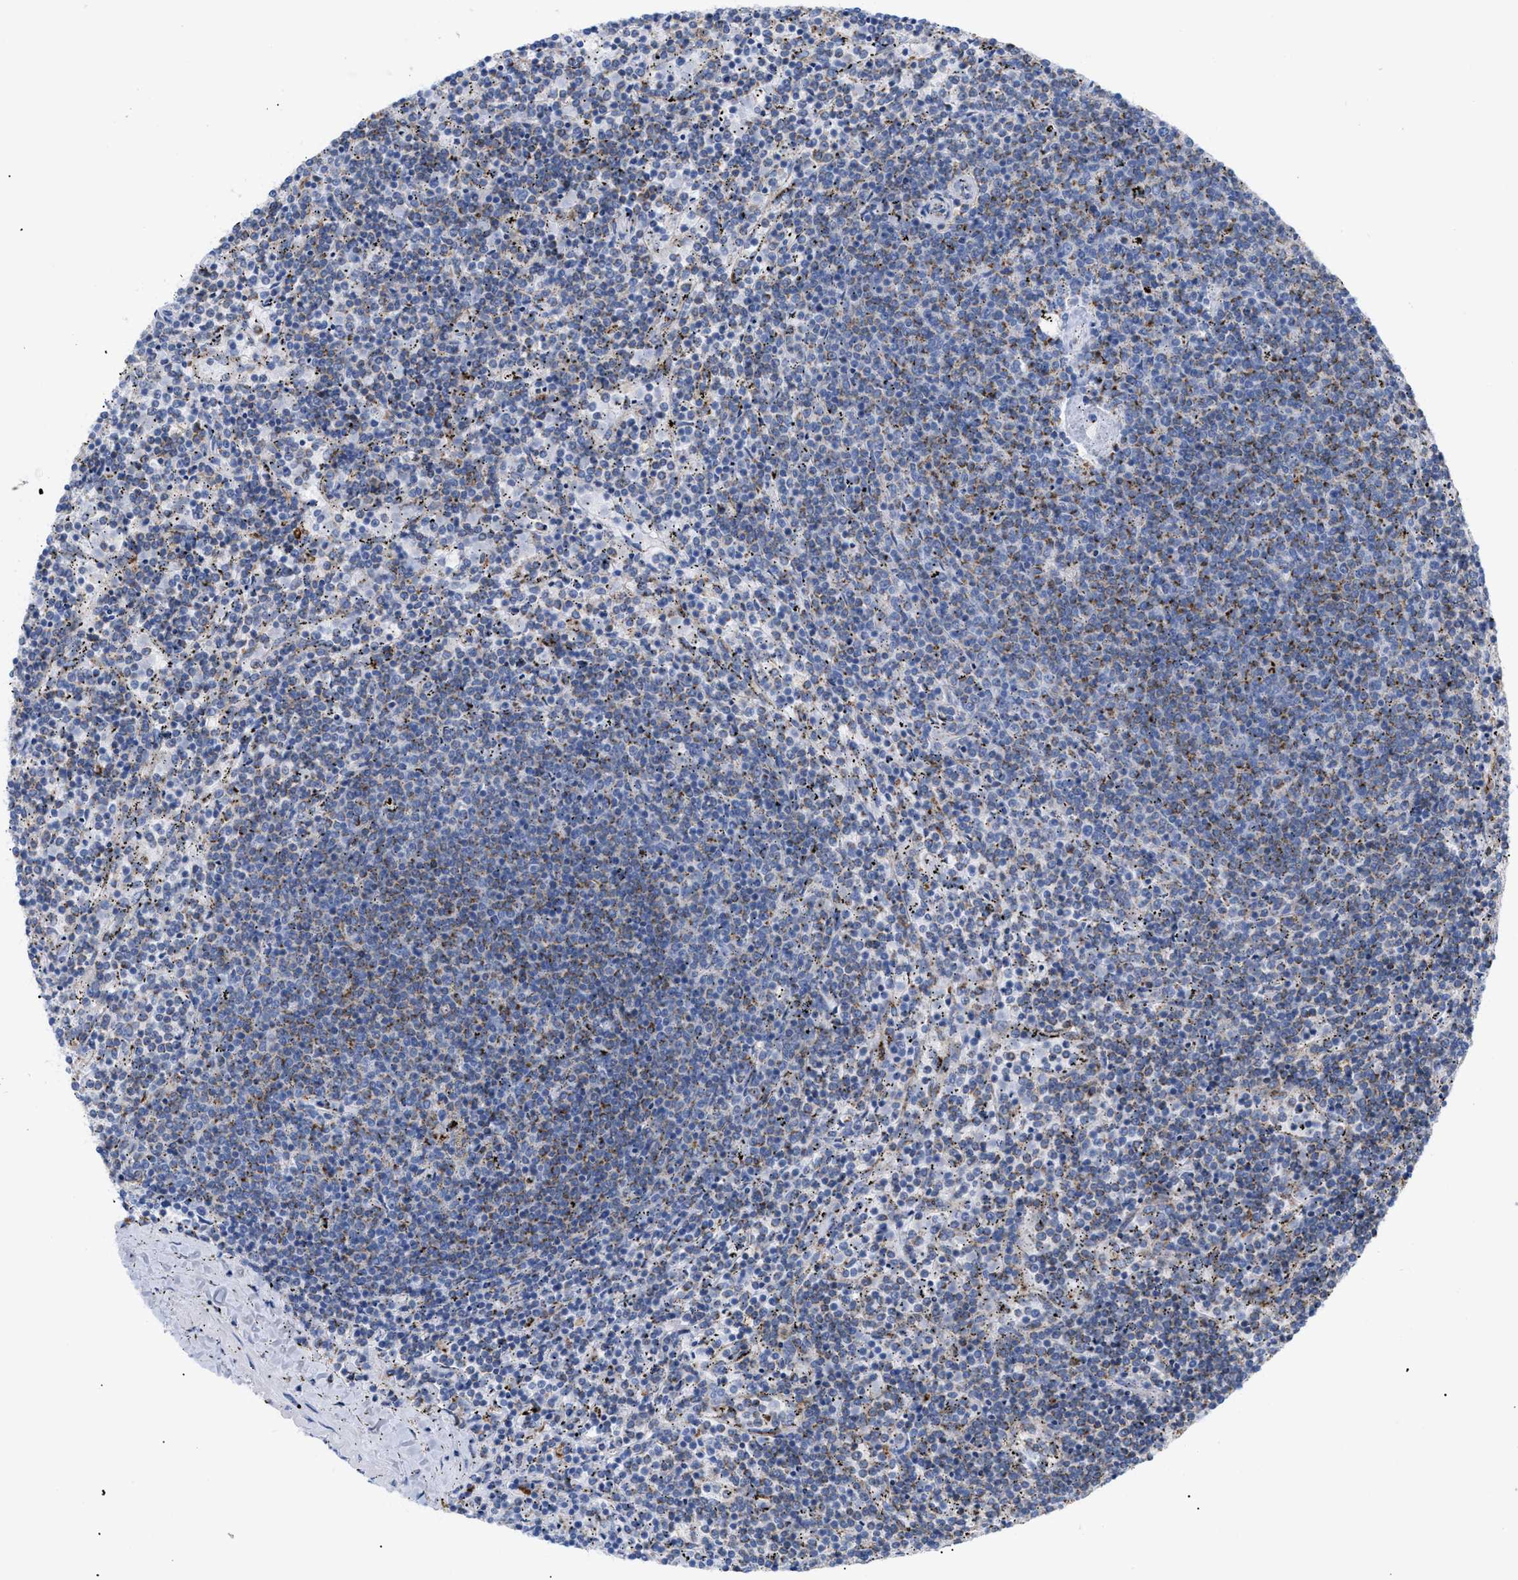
{"staining": {"intensity": "moderate", "quantity": "25%-75%", "location": "cytoplasmic/membranous"}, "tissue": "lymphoma", "cell_type": "Tumor cells", "image_type": "cancer", "snomed": [{"axis": "morphology", "description": "Malignant lymphoma, non-Hodgkin's type, Low grade"}, {"axis": "topography", "description": "Spleen"}], "caption": "Immunohistochemistry image of neoplastic tissue: human malignant lymphoma, non-Hodgkin's type (low-grade) stained using immunohistochemistry (IHC) displays medium levels of moderate protein expression localized specifically in the cytoplasmic/membranous of tumor cells, appearing as a cytoplasmic/membranous brown color.", "gene": "DRAM2", "patient": {"sex": "female", "age": 50}}